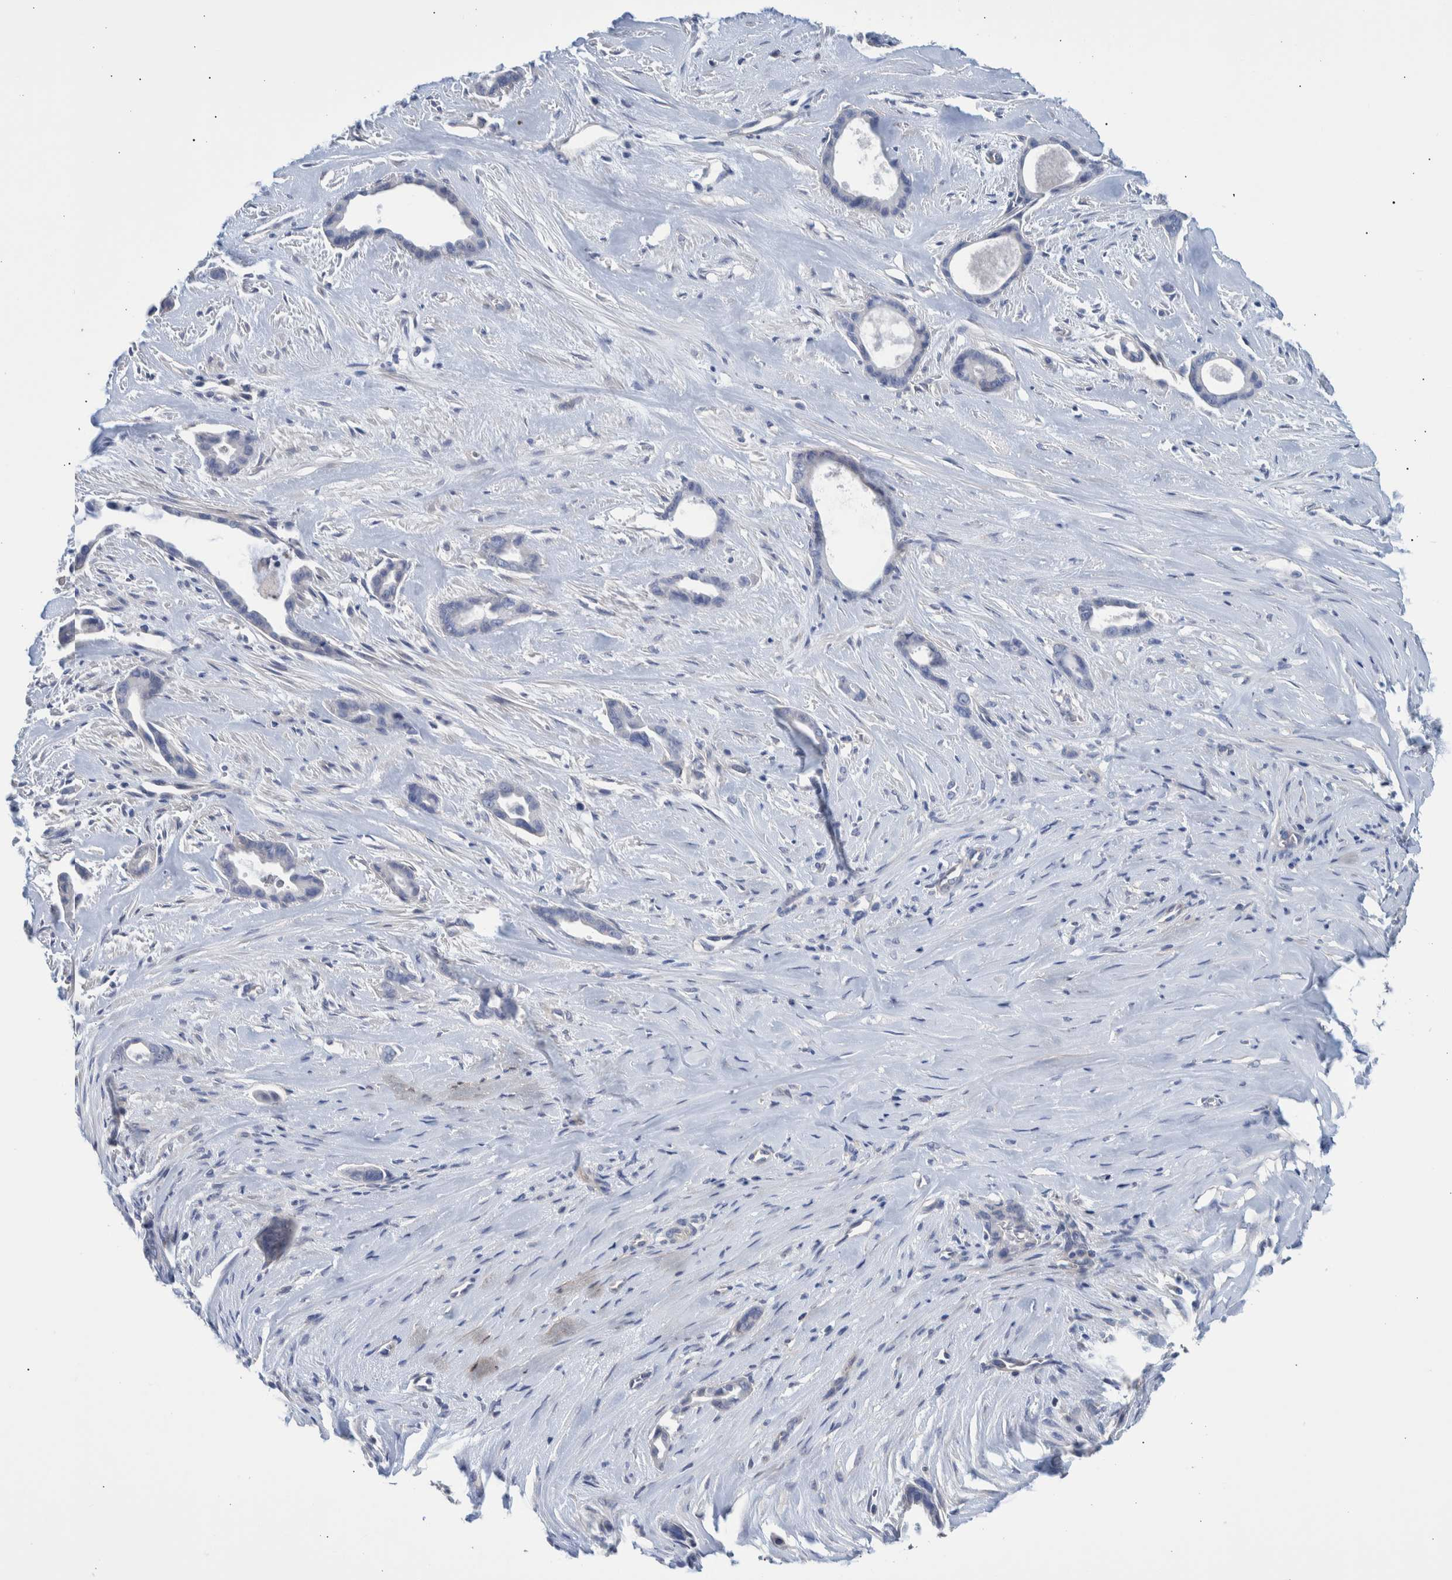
{"staining": {"intensity": "negative", "quantity": "none", "location": "none"}, "tissue": "liver cancer", "cell_type": "Tumor cells", "image_type": "cancer", "snomed": [{"axis": "morphology", "description": "Cholangiocarcinoma"}, {"axis": "topography", "description": "Liver"}], "caption": "This is a histopathology image of IHC staining of liver cholangiocarcinoma, which shows no positivity in tumor cells.", "gene": "PPP3CC", "patient": {"sex": "female", "age": 55}}